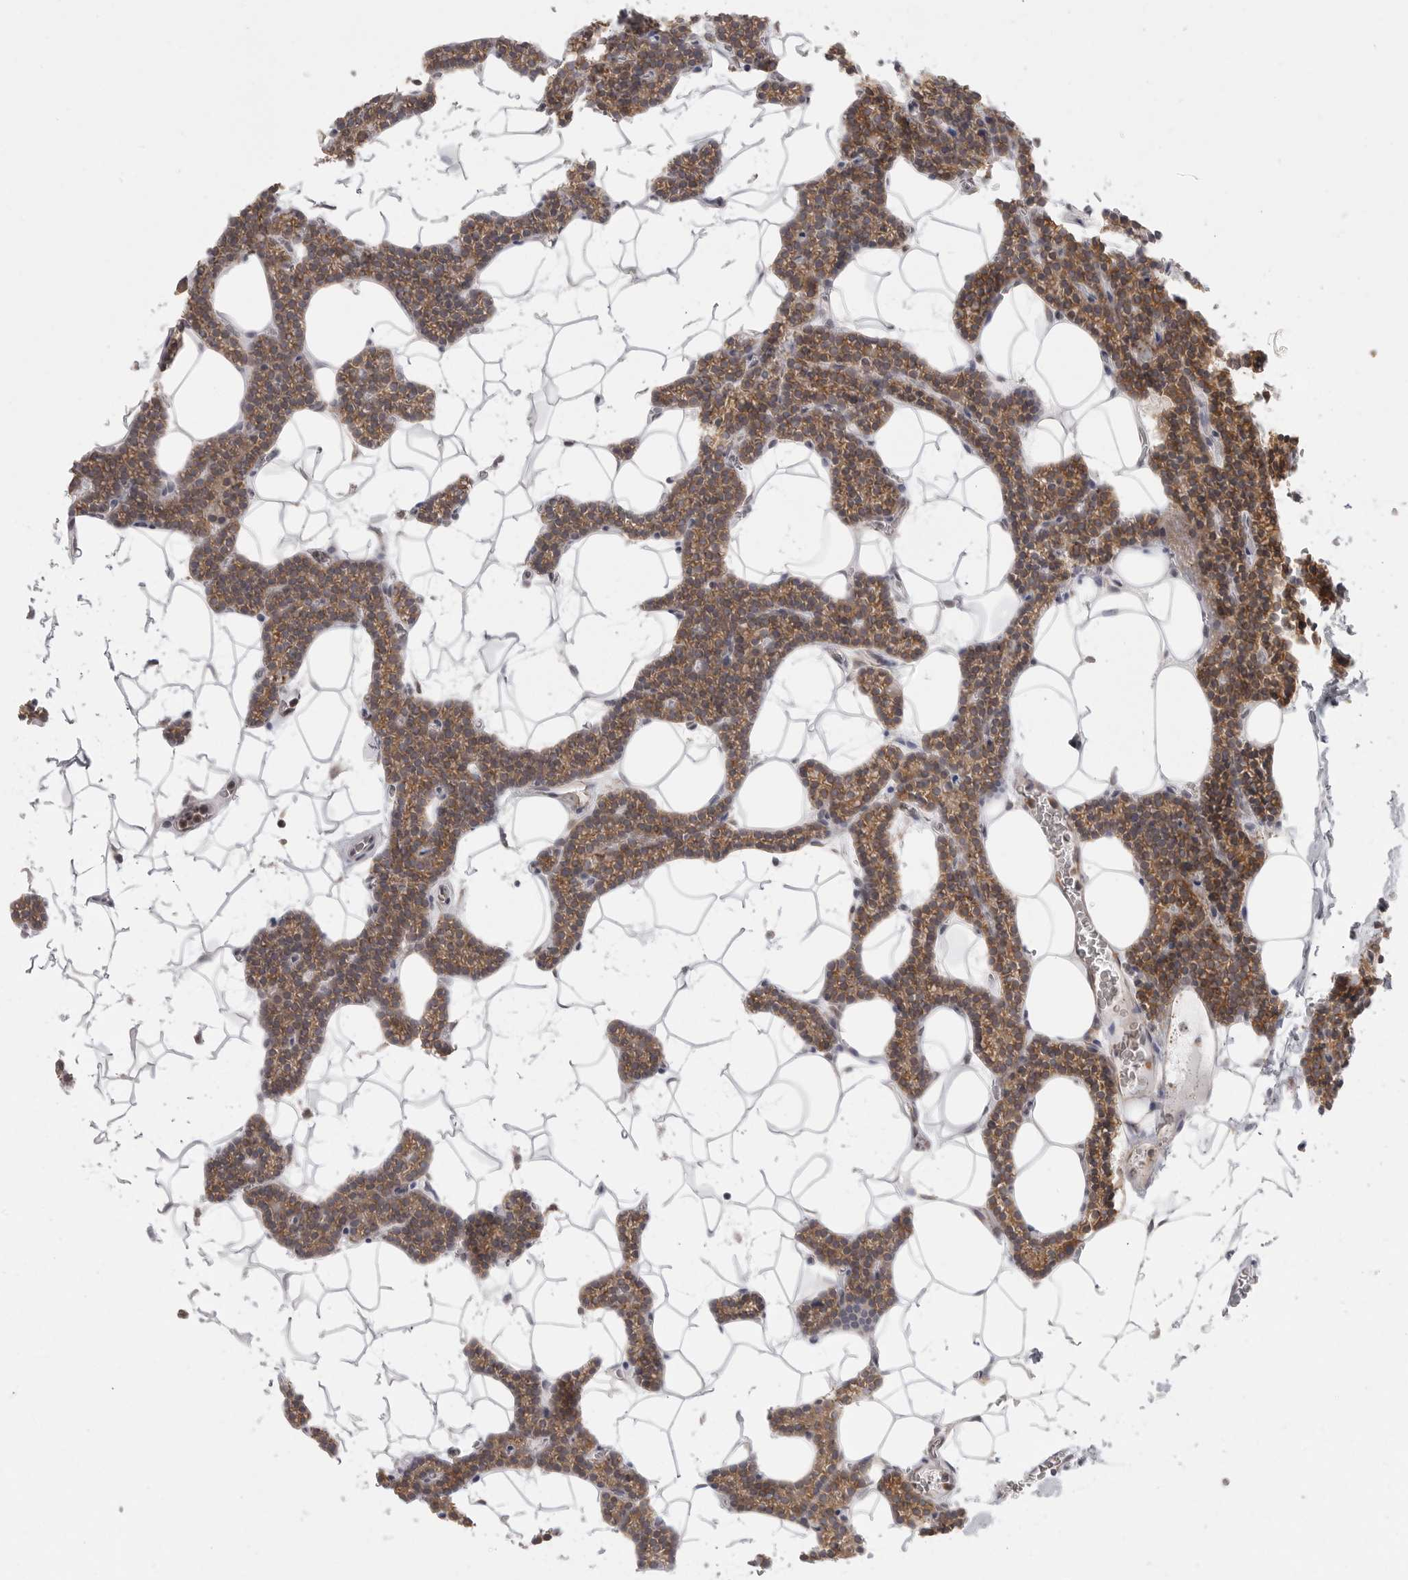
{"staining": {"intensity": "moderate", "quantity": ">75%", "location": "cytoplasmic/membranous"}, "tissue": "parathyroid gland", "cell_type": "Glandular cells", "image_type": "normal", "snomed": [{"axis": "morphology", "description": "Normal tissue, NOS"}, {"axis": "topography", "description": "Parathyroid gland"}], "caption": "DAB (3,3'-diaminobenzidine) immunohistochemical staining of normal parathyroid gland exhibits moderate cytoplasmic/membranous protein positivity in approximately >75% of glandular cells. (Brightfield microscopy of DAB IHC at high magnification).", "gene": "CERS2", "patient": {"sex": "male", "age": 42}}